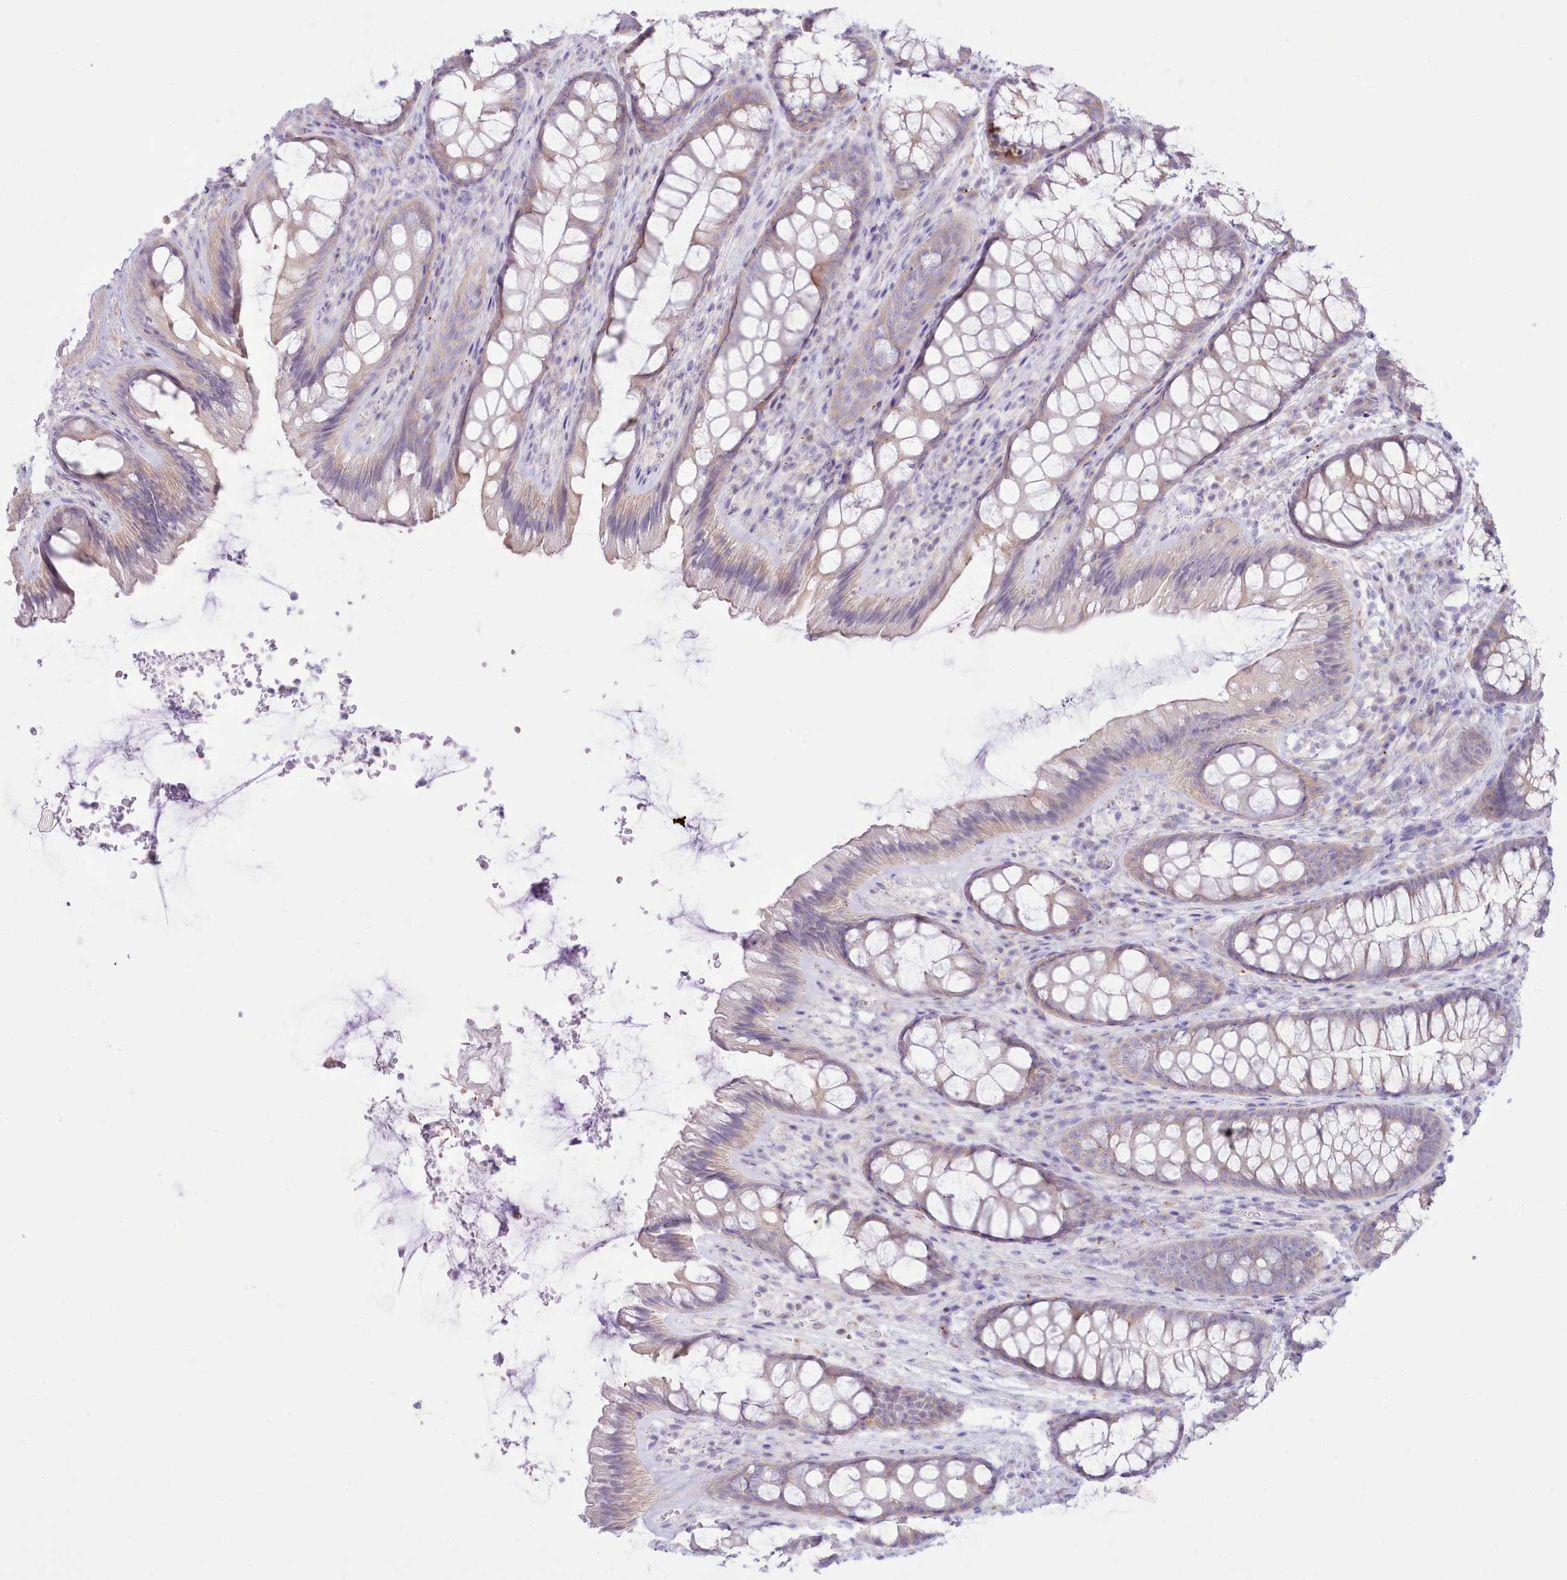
{"staining": {"intensity": "negative", "quantity": "none", "location": "none"}, "tissue": "colon", "cell_type": "Endothelial cells", "image_type": "normal", "snomed": [{"axis": "morphology", "description": "Normal tissue, NOS"}, {"axis": "topography", "description": "Colon"}], "caption": "DAB immunohistochemical staining of normal colon displays no significant positivity in endothelial cells. (DAB IHC, high magnification).", "gene": "MDFI", "patient": {"sex": "male", "age": 46}}